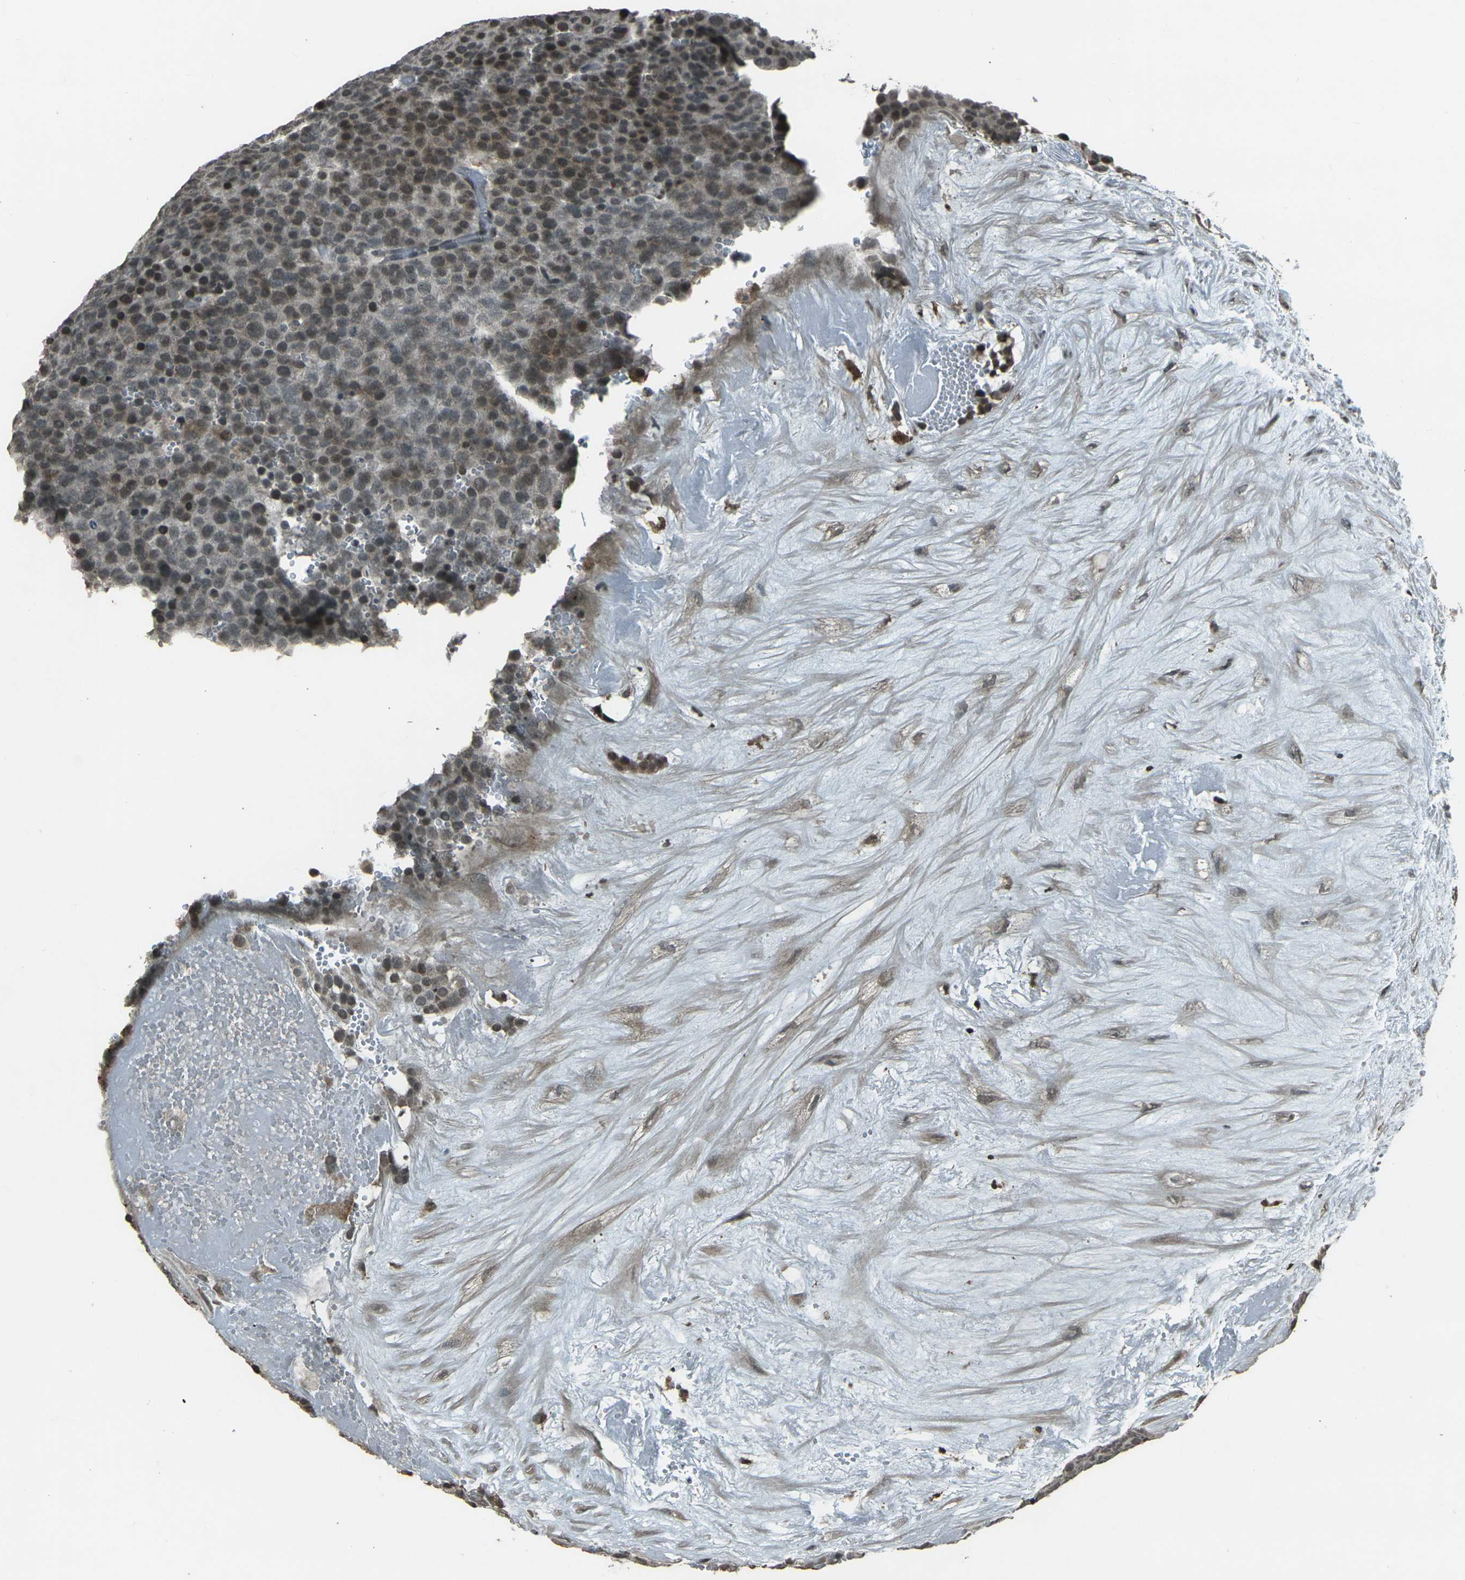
{"staining": {"intensity": "moderate", "quantity": "<25%", "location": "cytoplasmic/membranous,nuclear"}, "tissue": "testis cancer", "cell_type": "Tumor cells", "image_type": "cancer", "snomed": [{"axis": "morphology", "description": "Seminoma, NOS"}, {"axis": "topography", "description": "Testis"}], "caption": "A brown stain highlights moderate cytoplasmic/membranous and nuclear positivity of a protein in human testis cancer (seminoma) tumor cells.", "gene": "PRPF8", "patient": {"sex": "male", "age": 71}}